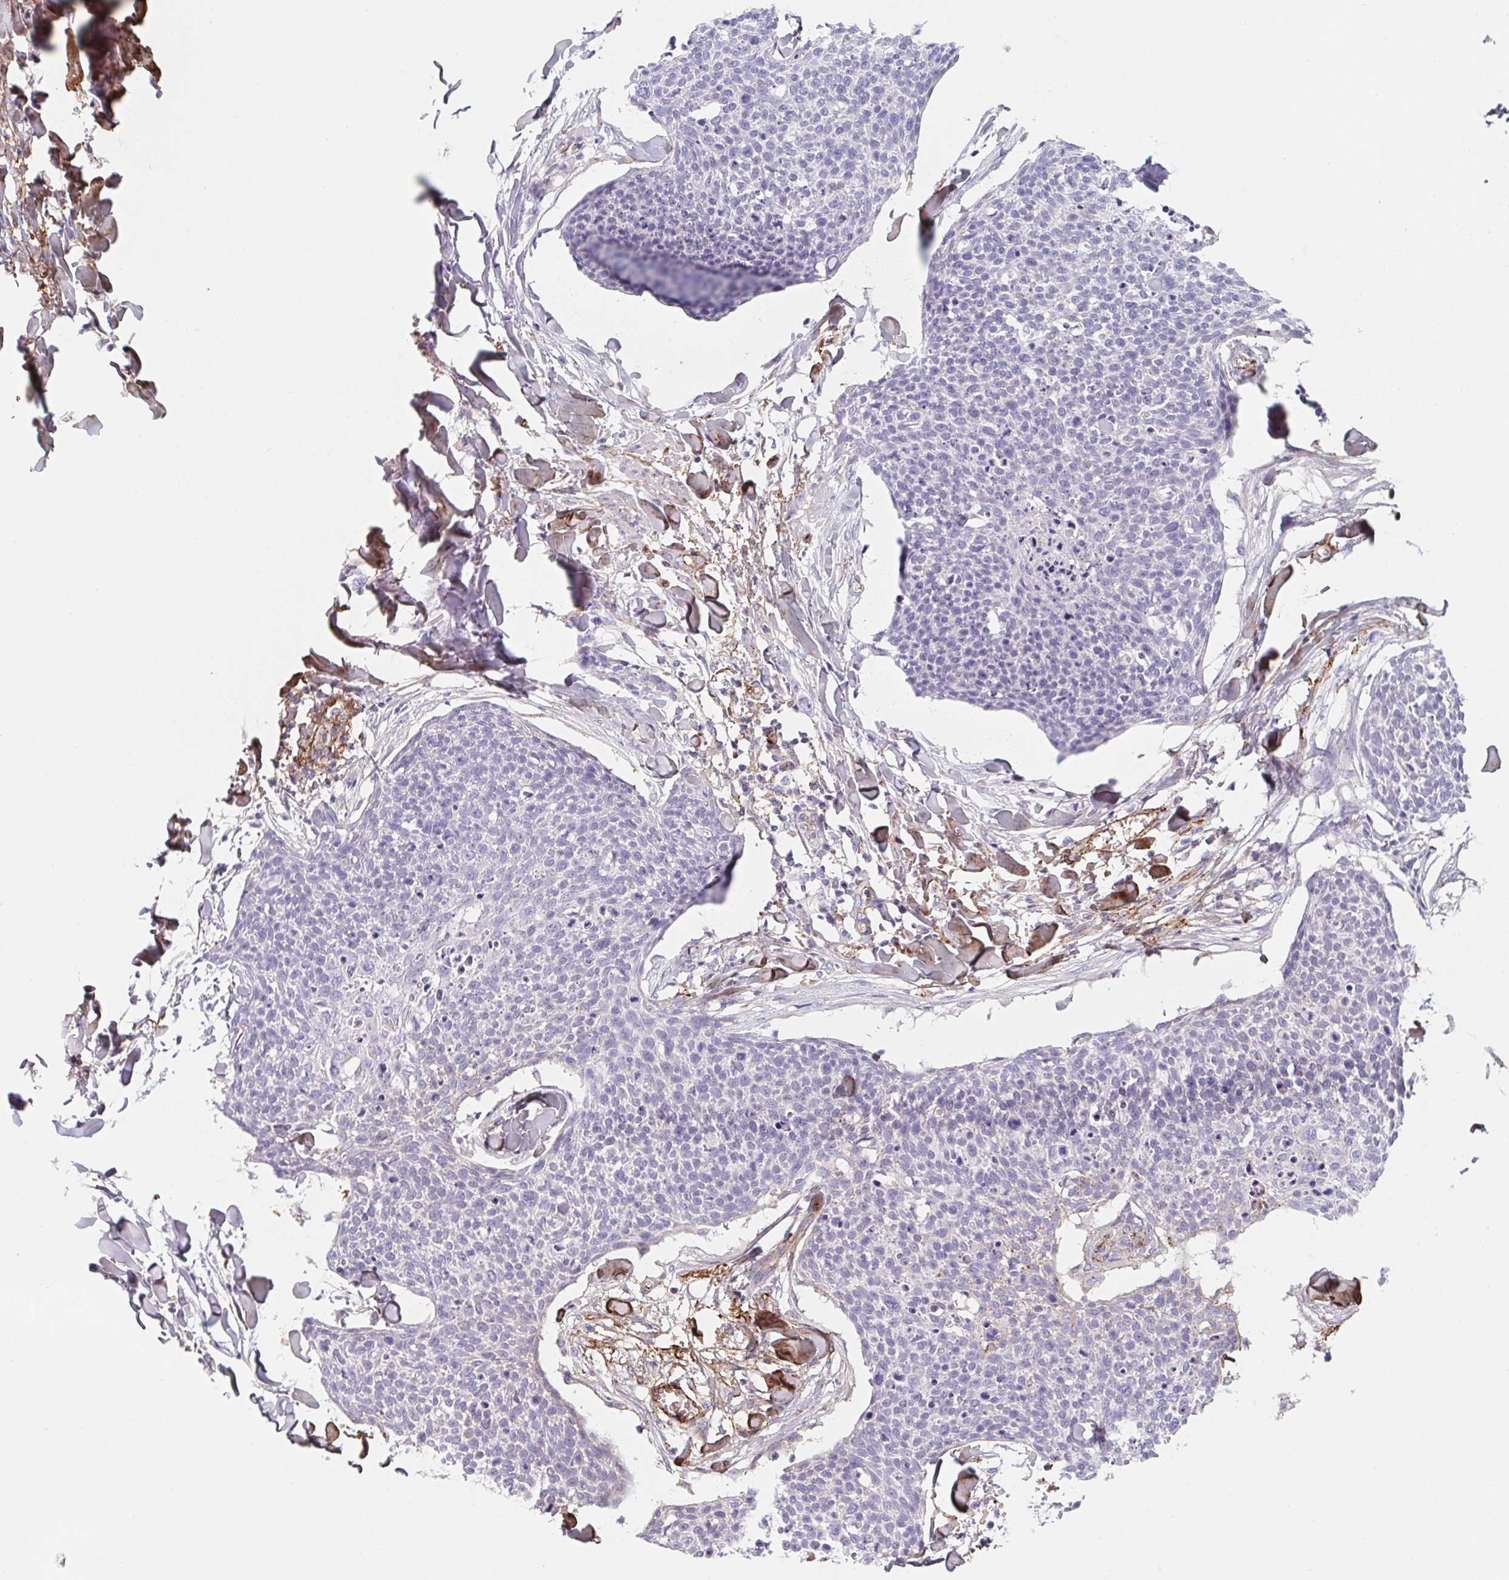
{"staining": {"intensity": "negative", "quantity": "none", "location": "none"}, "tissue": "skin cancer", "cell_type": "Tumor cells", "image_type": "cancer", "snomed": [{"axis": "morphology", "description": "Squamous cell carcinoma, NOS"}, {"axis": "topography", "description": "Skin"}, {"axis": "topography", "description": "Vulva"}], "caption": "Immunohistochemistry (IHC) histopathology image of neoplastic tissue: skin cancer stained with DAB reveals no significant protein expression in tumor cells.", "gene": "LPA", "patient": {"sex": "female", "age": 75}}